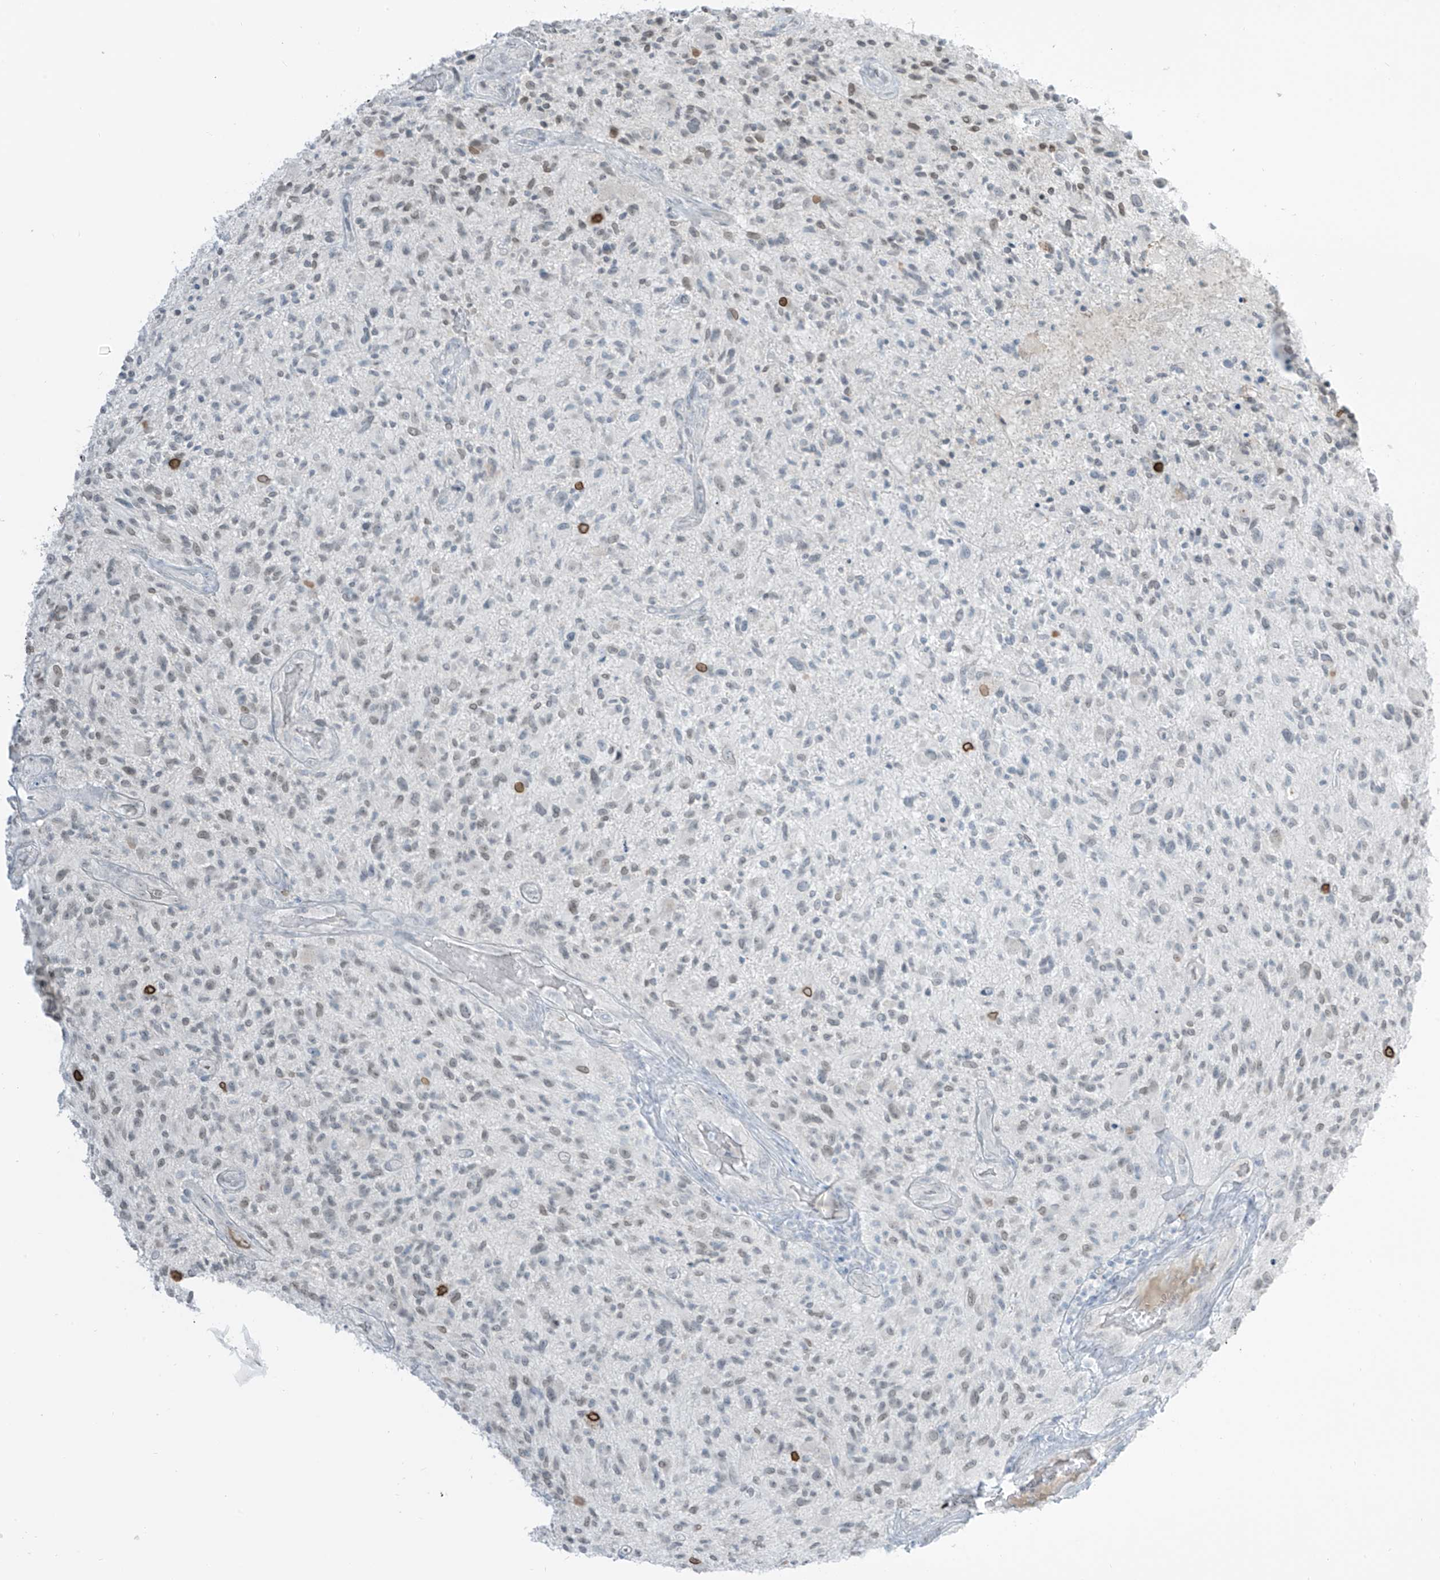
{"staining": {"intensity": "weak", "quantity": "25%-75%", "location": "nuclear"}, "tissue": "glioma", "cell_type": "Tumor cells", "image_type": "cancer", "snomed": [{"axis": "morphology", "description": "Glioma, malignant, High grade"}, {"axis": "topography", "description": "Brain"}], "caption": "Immunohistochemical staining of human malignant glioma (high-grade) displays low levels of weak nuclear protein positivity in approximately 25%-75% of tumor cells. (brown staining indicates protein expression, while blue staining denotes nuclei).", "gene": "PRDM6", "patient": {"sex": "male", "age": 47}}